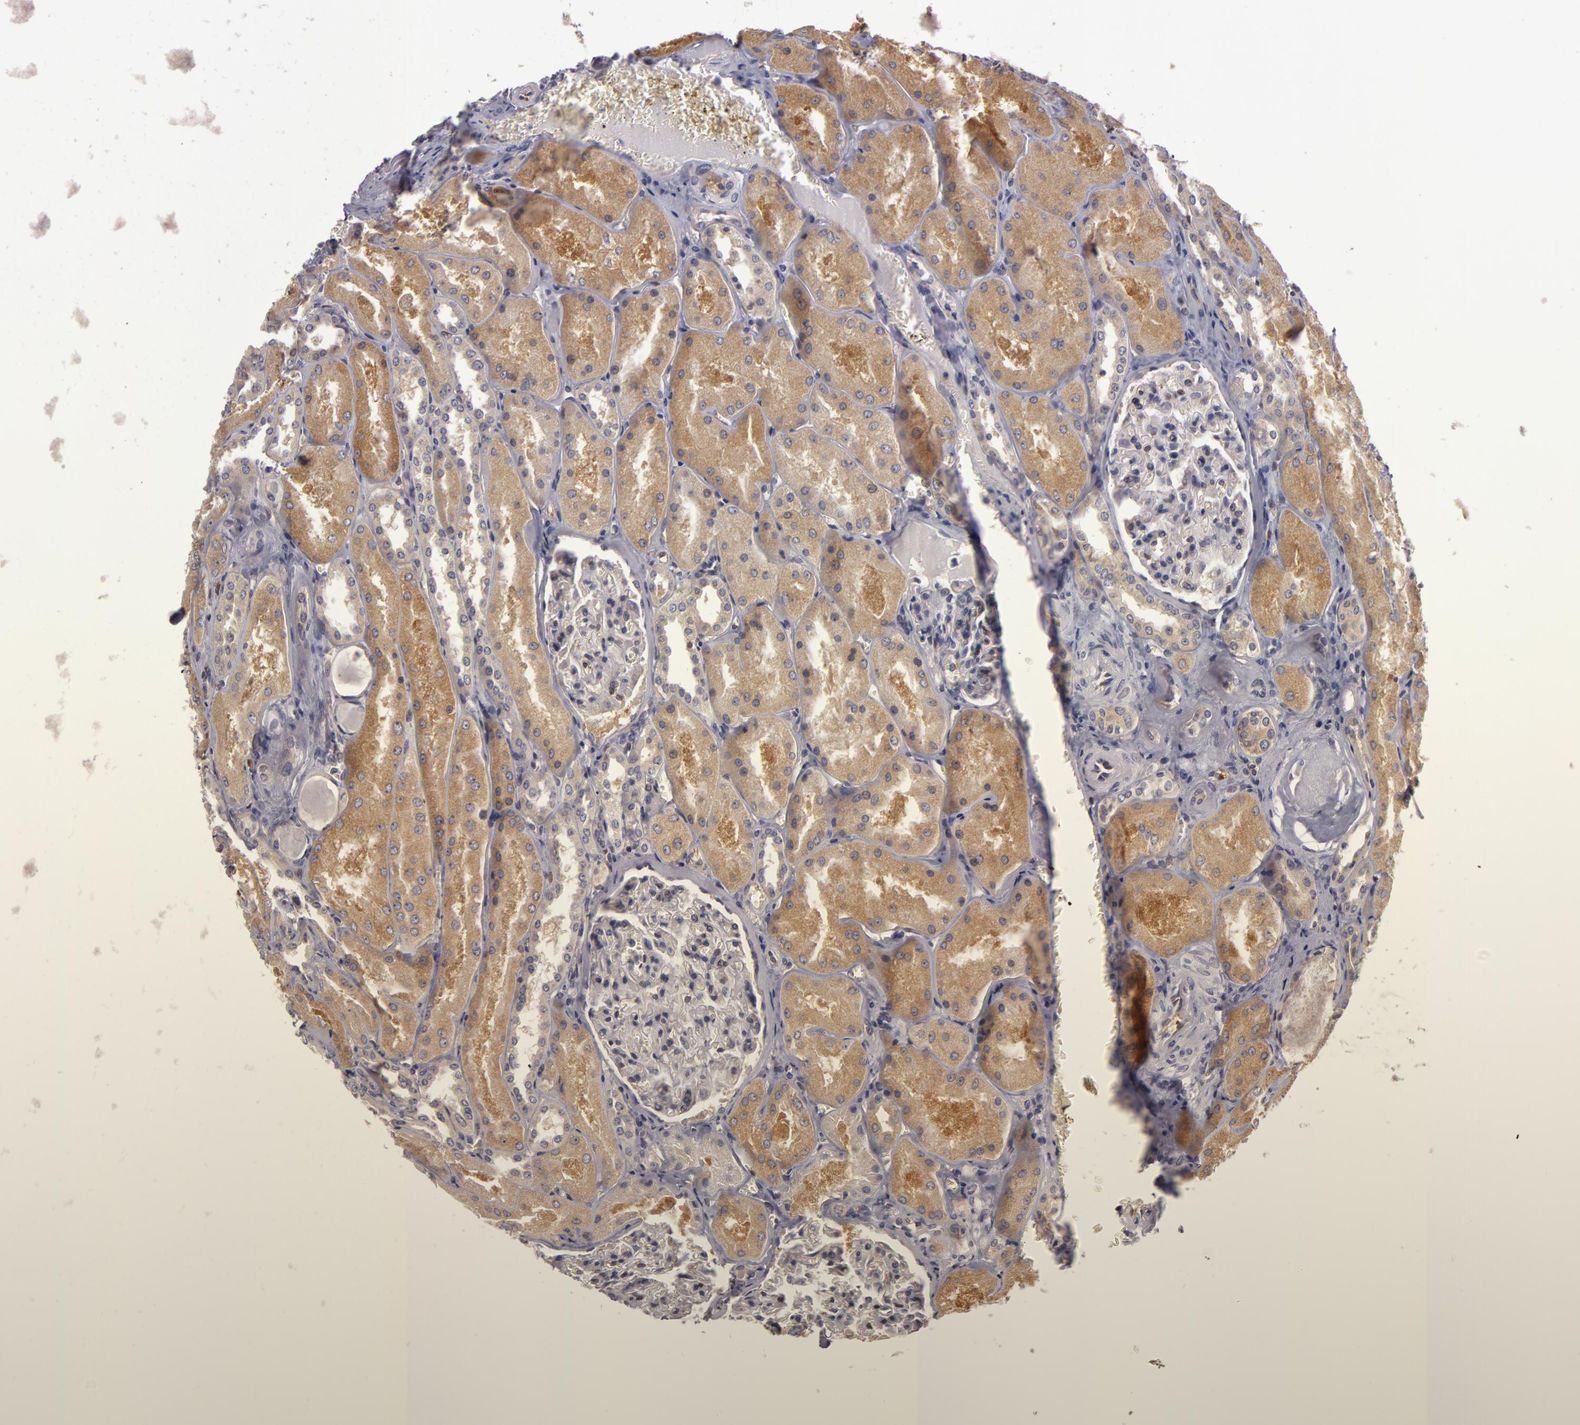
{"staining": {"intensity": "negative", "quantity": "none", "location": "none"}, "tissue": "kidney", "cell_type": "Cells in glomeruli", "image_type": "normal", "snomed": [{"axis": "morphology", "description": "Normal tissue, NOS"}, {"axis": "topography", "description": "Kidney"}], "caption": "The histopathology image displays no staining of cells in glomeruli in normal kidney.", "gene": "ZNF229", "patient": {"sex": "male", "age": 61}}